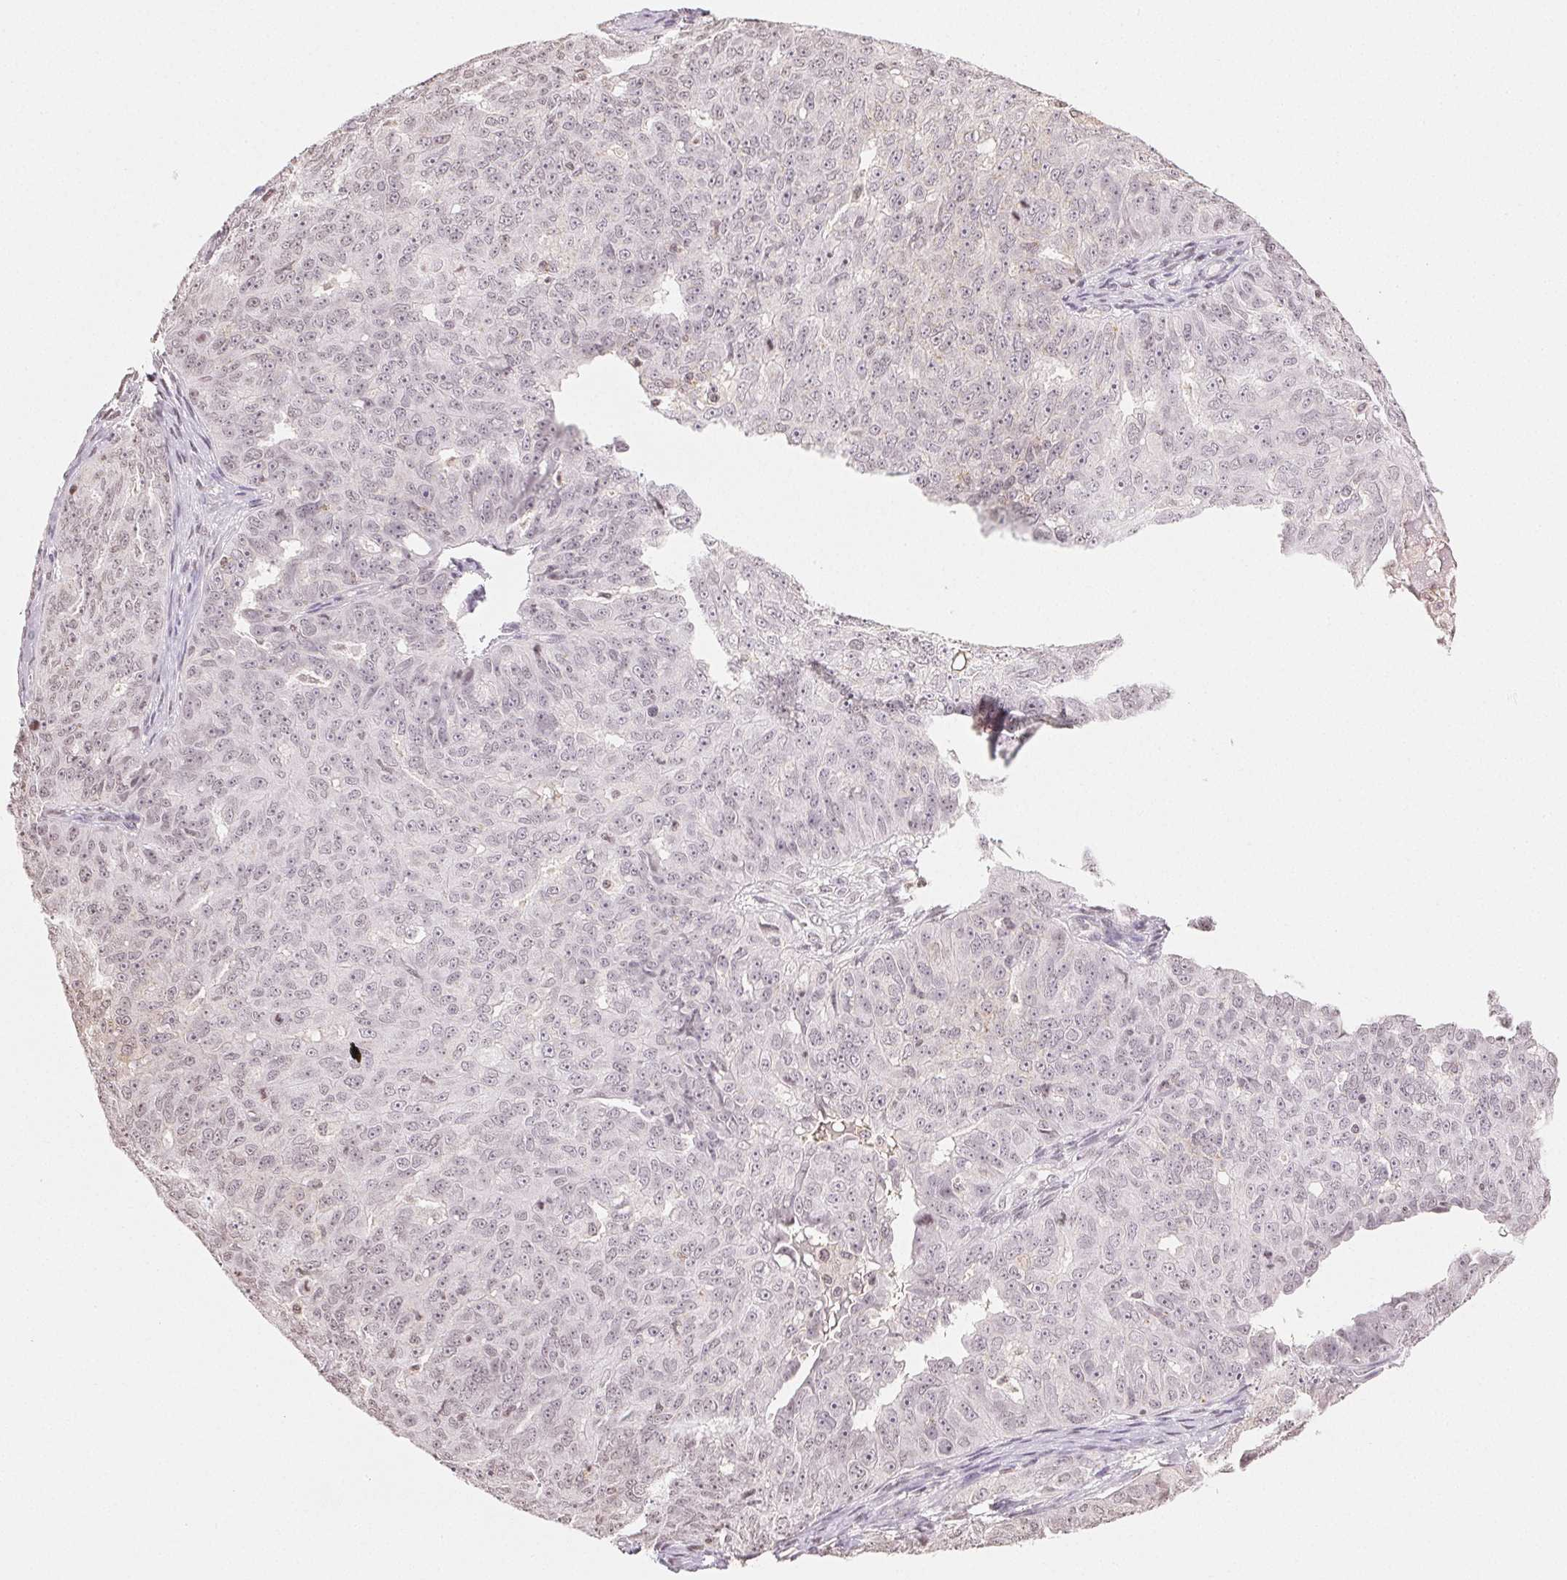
{"staining": {"intensity": "weak", "quantity": "<25%", "location": "cytoplasmic/membranous"}, "tissue": "ovarian cancer", "cell_type": "Tumor cells", "image_type": "cancer", "snomed": [{"axis": "morphology", "description": "Carcinoma, endometroid"}, {"axis": "topography", "description": "Ovary"}], "caption": "Immunohistochemistry of human ovarian cancer shows no staining in tumor cells. (DAB (3,3'-diaminobenzidine) immunohistochemistry (IHC), high magnification).", "gene": "TBP", "patient": {"sex": "female", "age": 70}}